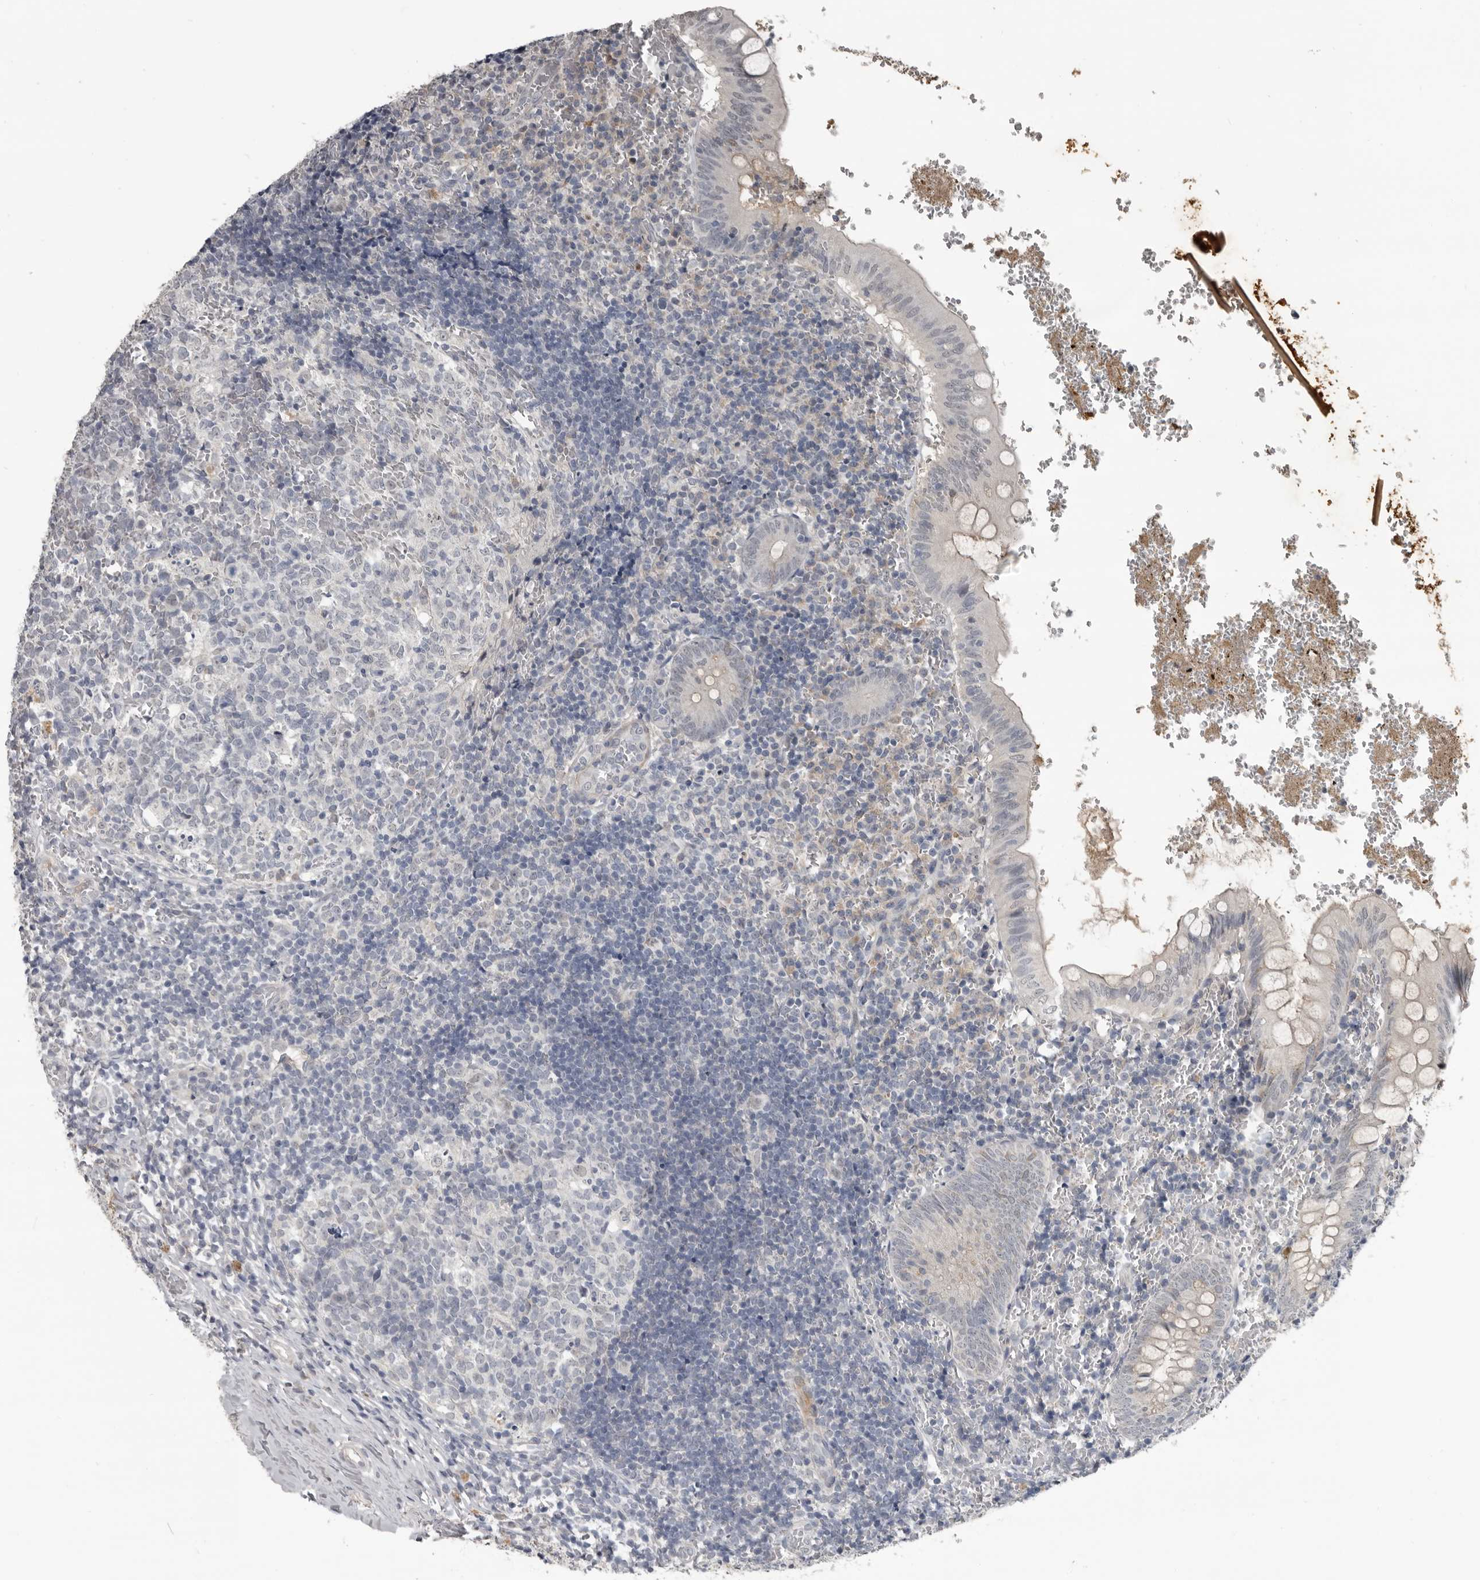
{"staining": {"intensity": "negative", "quantity": "none", "location": "none"}, "tissue": "appendix", "cell_type": "Glandular cells", "image_type": "normal", "snomed": [{"axis": "morphology", "description": "Normal tissue, NOS"}, {"axis": "topography", "description": "Appendix"}], "caption": "The IHC image has no significant staining in glandular cells of appendix.", "gene": "C1orf216", "patient": {"sex": "male", "age": 8}}